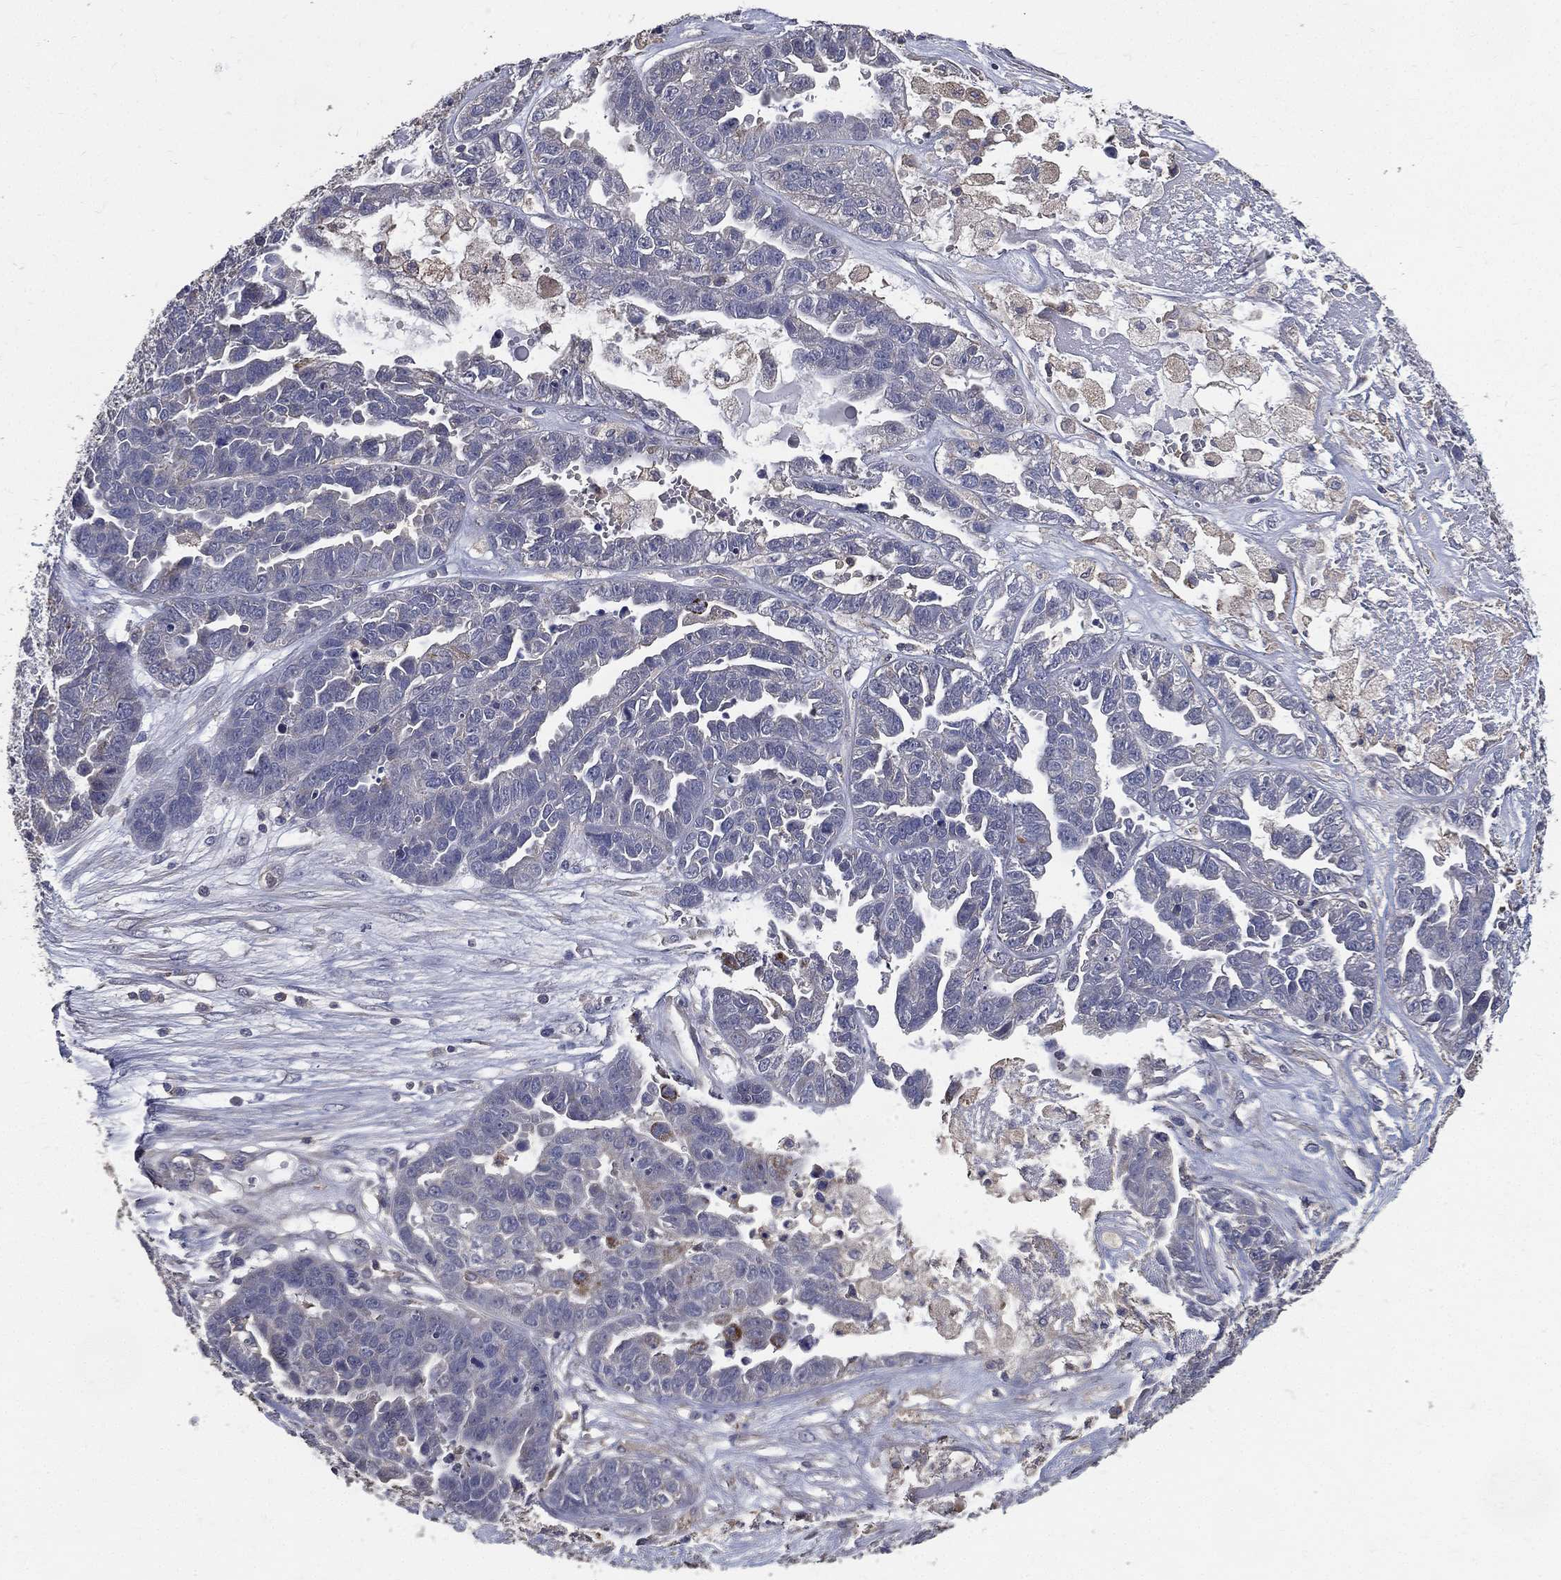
{"staining": {"intensity": "negative", "quantity": "none", "location": "none"}, "tissue": "ovarian cancer", "cell_type": "Tumor cells", "image_type": "cancer", "snomed": [{"axis": "morphology", "description": "Cystadenocarcinoma, serous, NOS"}, {"axis": "topography", "description": "Ovary"}], "caption": "Immunohistochemical staining of ovarian serous cystadenocarcinoma exhibits no significant positivity in tumor cells.", "gene": "SERPINB2", "patient": {"sex": "female", "age": 87}}